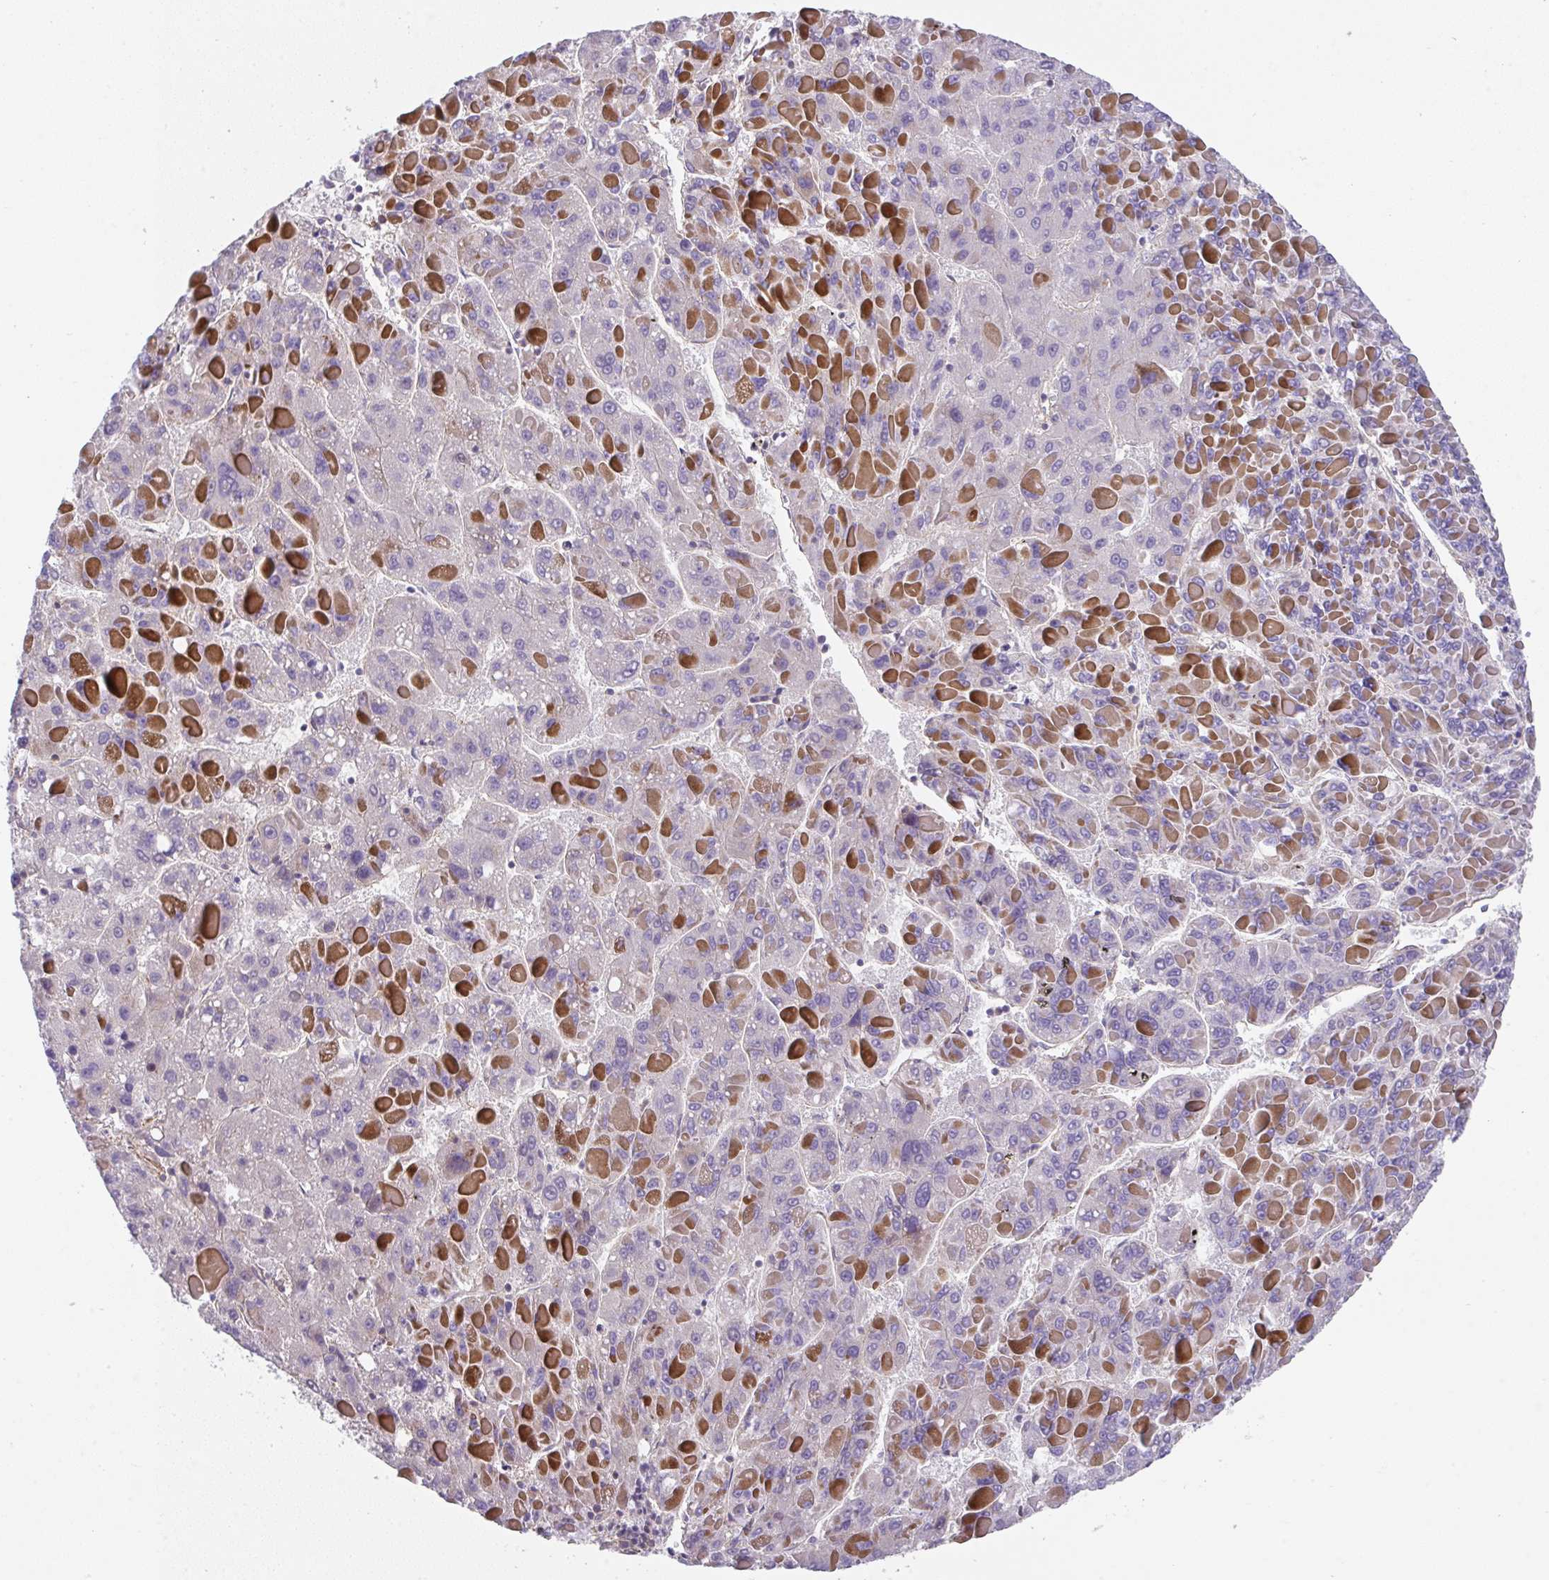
{"staining": {"intensity": "negative", "quantity": "none", "location": "none"}, "tissue": "liver cancer", "cell_type": "Tumor cells", "image_type": "cancer", "snomed": [{"axis": "morphology", "description": "Carcinoma, Hepatocellular, NOS"}, {"axis": "topography", "description": "Liver"}], "caption": "This histopathology image is of liver hepatocellular carcinoma stained with IHC to label a protein in brown with the nuclei are counter-stained blue. There is no staining in tumor cells. (DAB IHC visualized using brightfield microscopy, high magnification).", "gene": "ZNF696", "patient": {"sex": "female", "age": 82}}